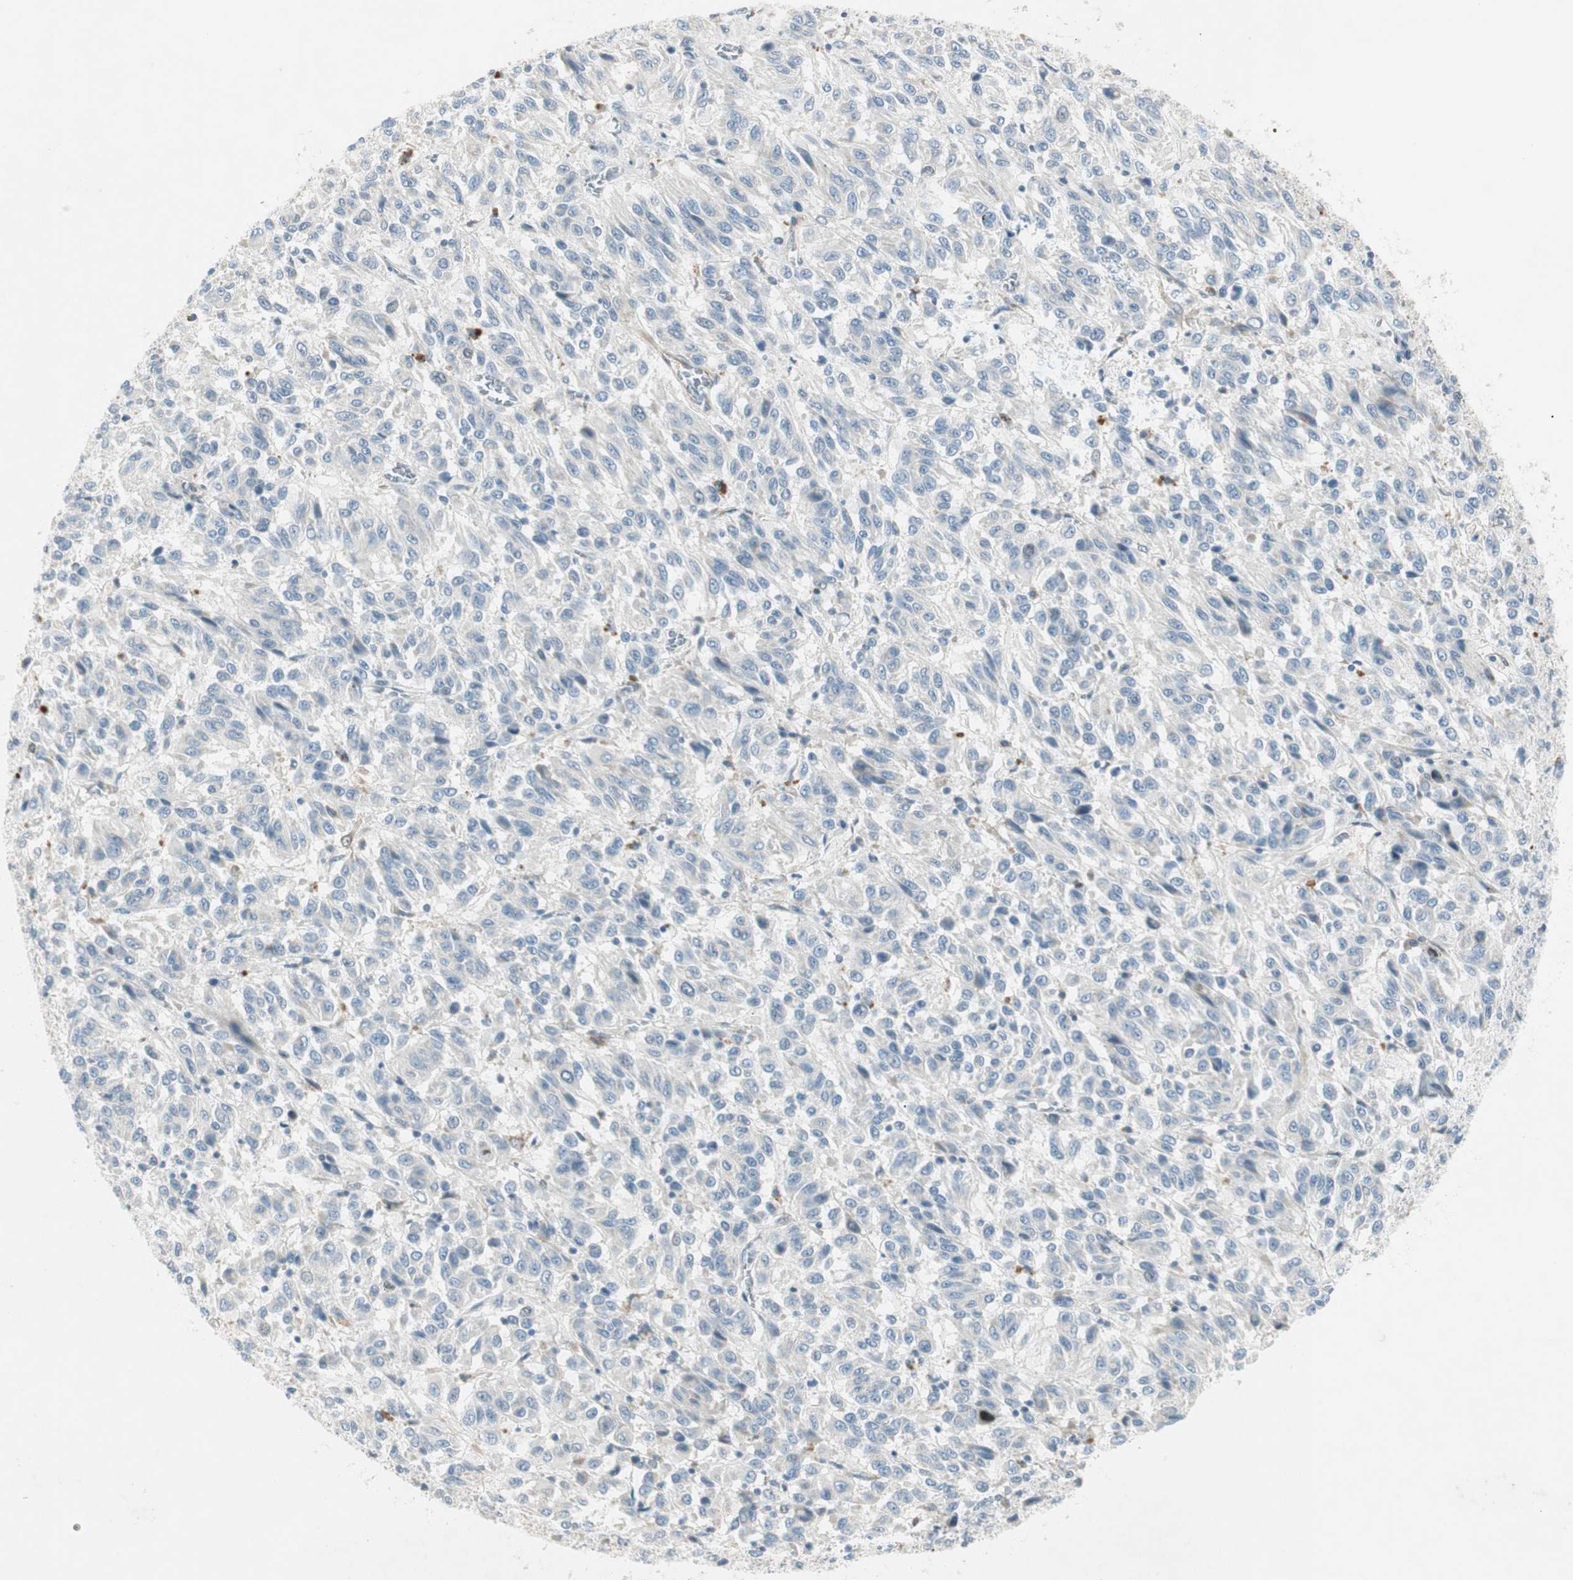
{"staining": {"intensity": "negative", "quantity": "none", "location": "none"}, "tissue": "melanoma", "cell_type": "Tumor cells", "image_type": "cancer", "snomed": [{"axis": "morphology", "description": "Malignant melanoma, Metastatic site"}, {"axis": "topography", "description": "Lung"}], "caption": "Immunohistochemical staining of human melanoma demonstrates no significant expression in tumor cells.", "gene": "STON1-GTF2A1L", "patient": {"sex": "male", "age": 64}}